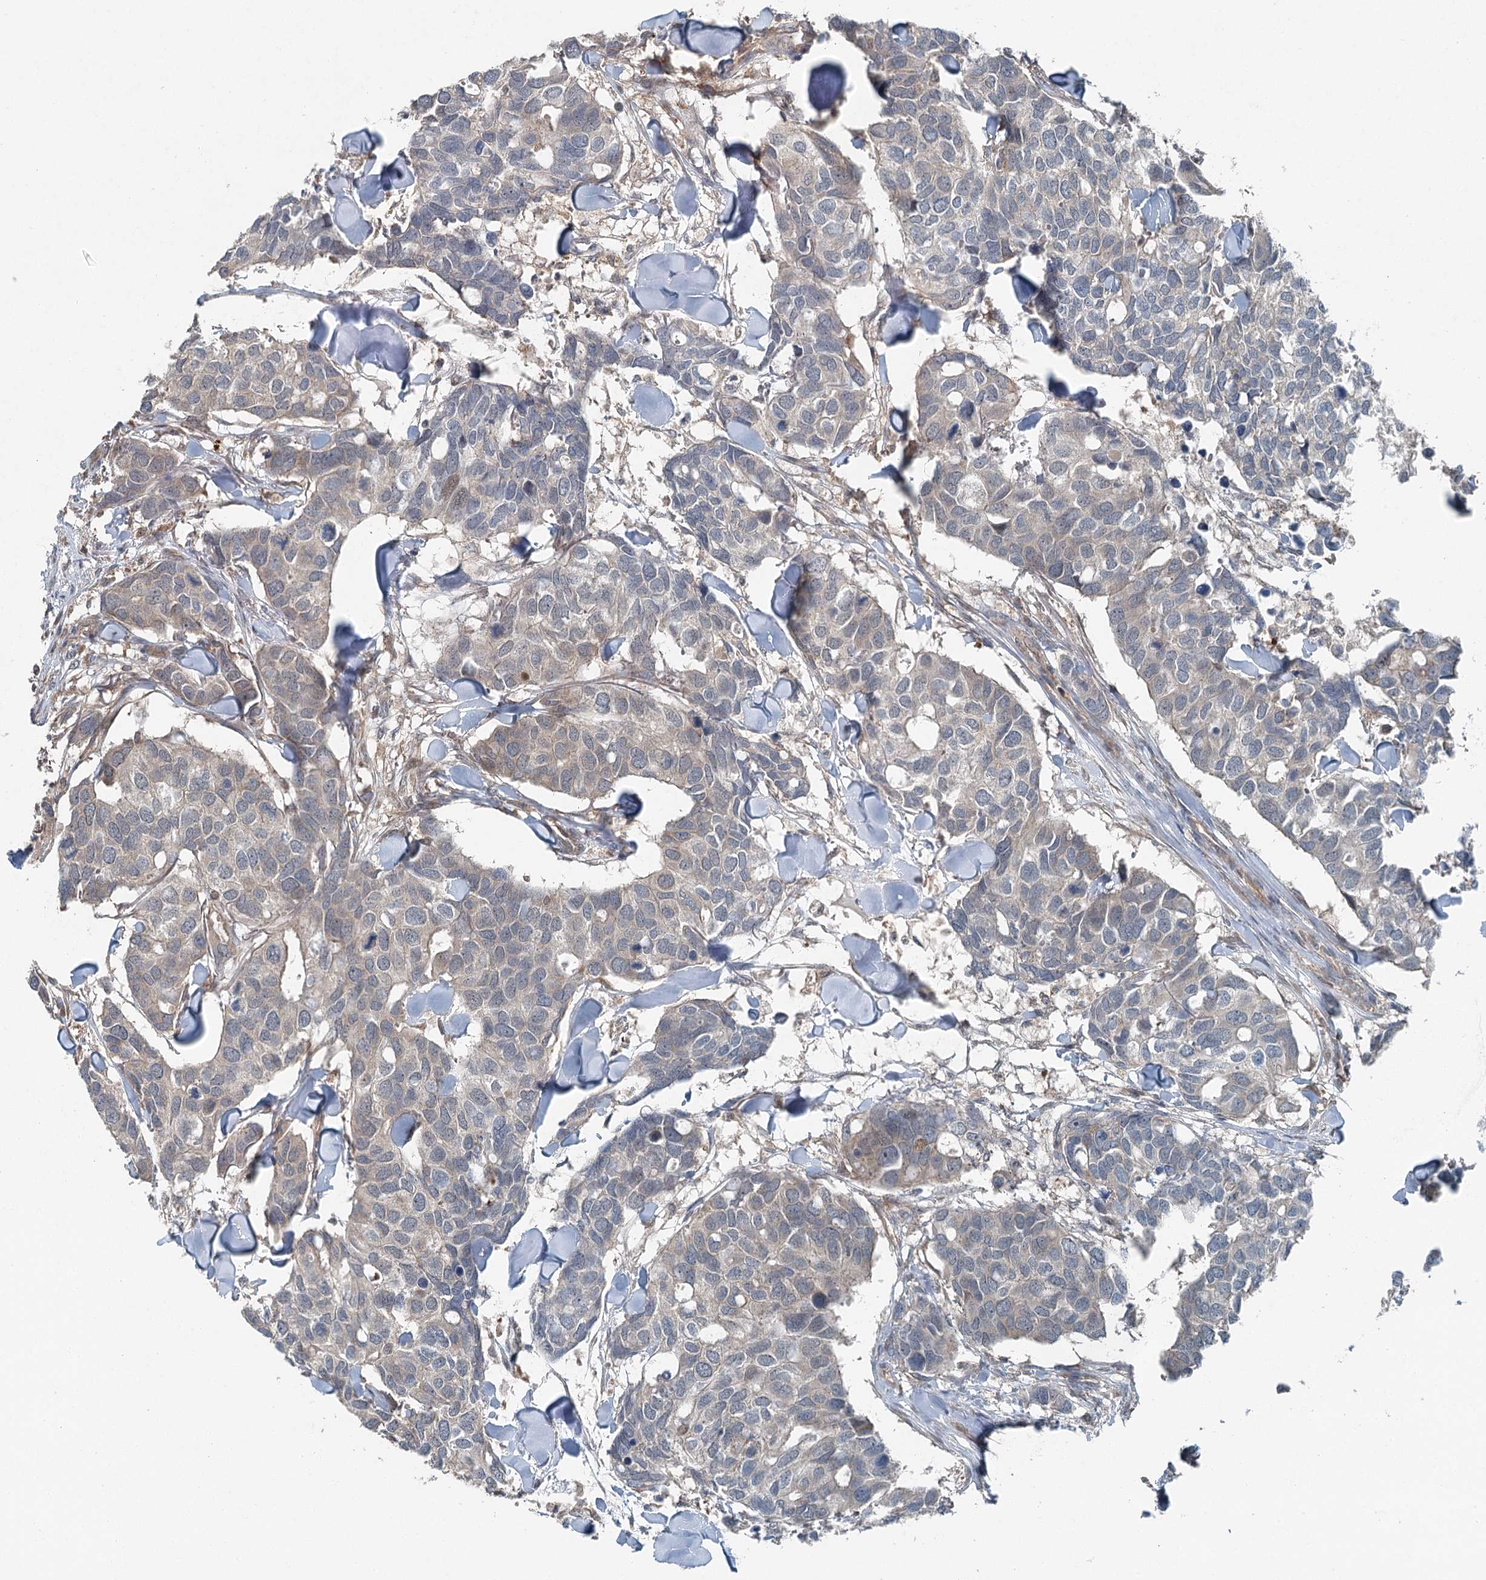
{"staining": {"intensity": "weak", "quantity": "<25%", "location": "cytoplasmic/membranous"}, "tissue": "breast cancer", "cell_type": "Tumor cells", "image_type": "cancer", "snomed": [{"axis": "morphology", "description": "Duct carcinoma"}, {"axis": "topography", "description": "Breast"}], "caption": "An immunohistochemistry image of intraductal carcinoma (breast) is shown. There is no staining in tumor cells of intraductal carcinoma (breast). (DAB IHC, high magnification).", "gene": "SKIC3", "patient": {"sex": "female", "age": 83}}